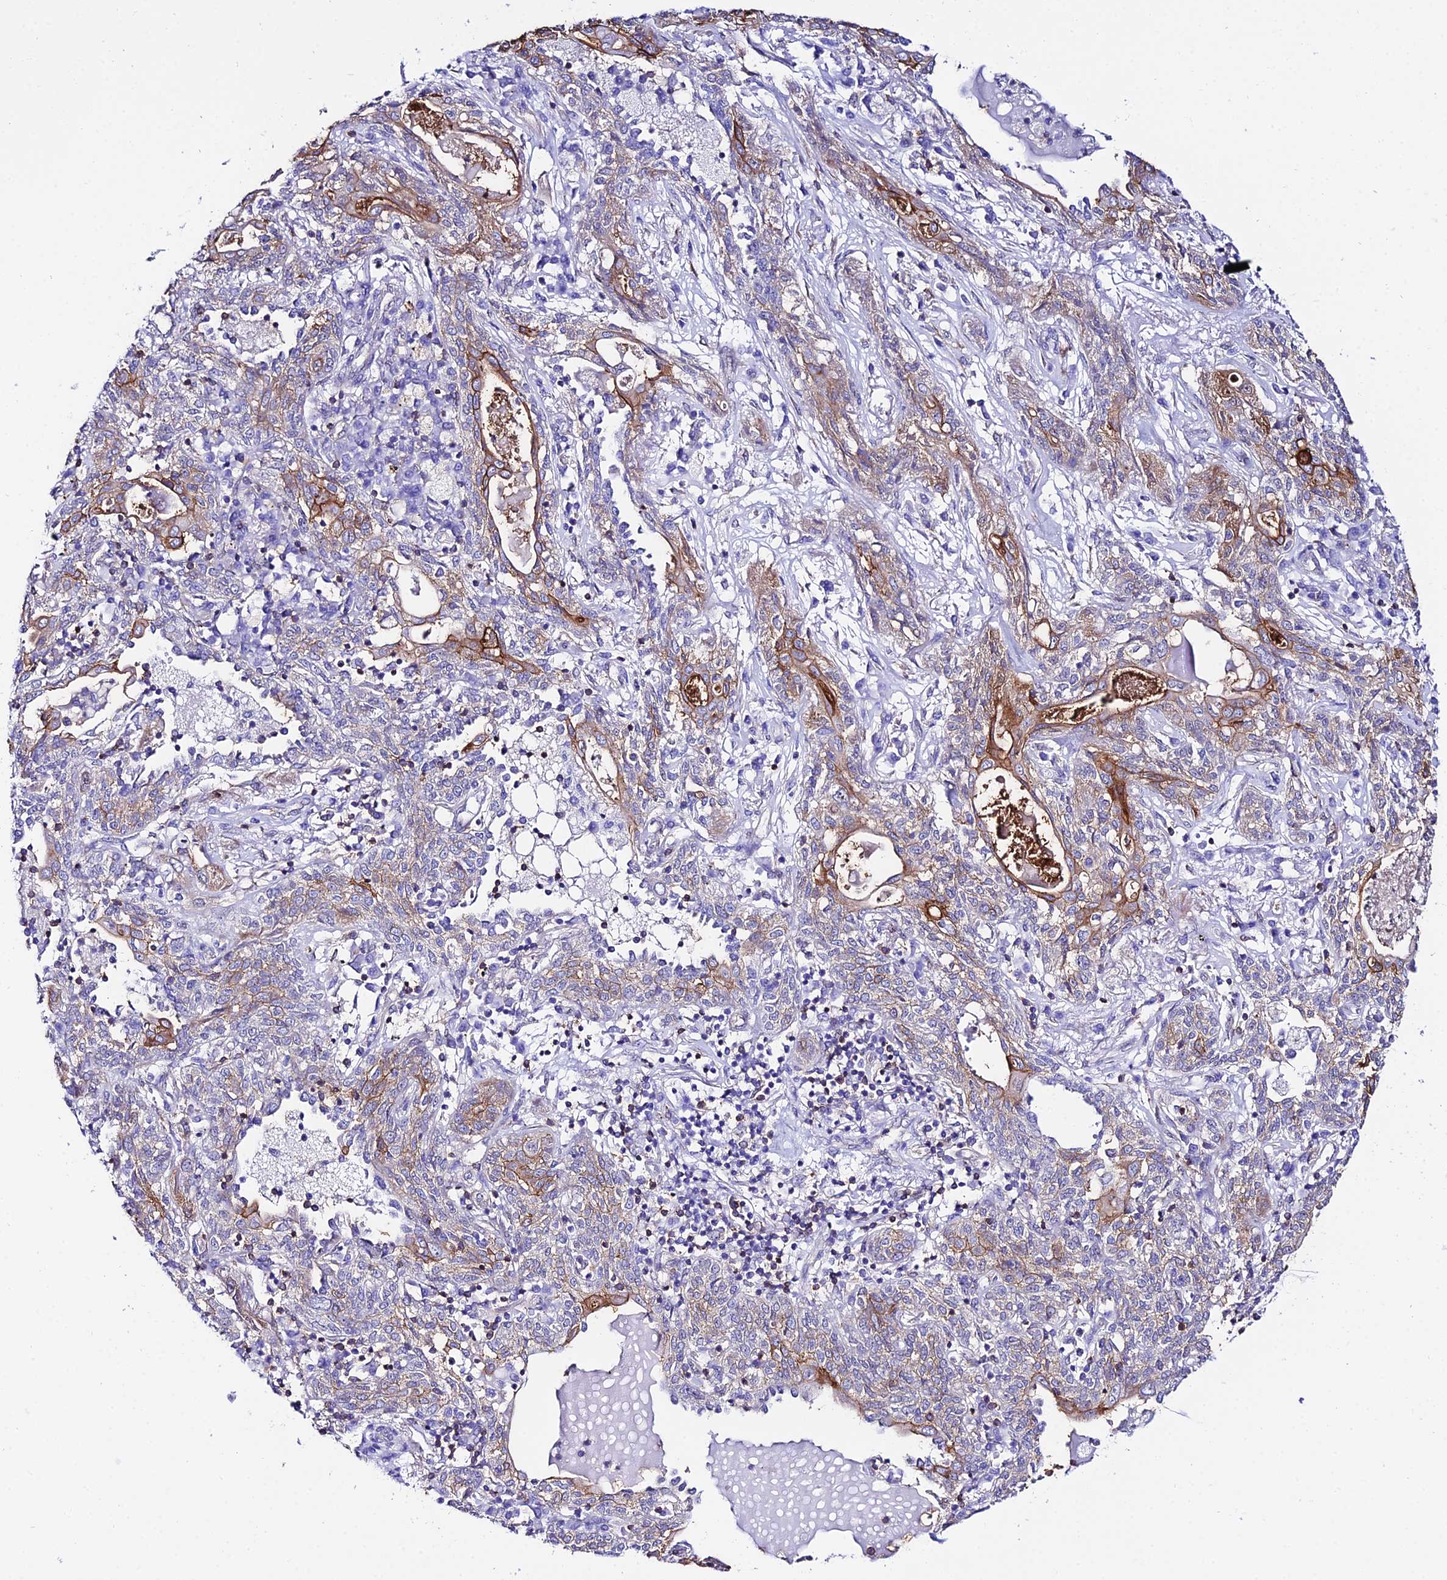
{"staining": {"intensity": "moderate", "quantity": "25%-75%", "location": "cytoplasmic/membranous"}, "tissue": "lung cancer", "cell_type": "Tumor cells", "image_type": "cancer", "snomed": [{"axis": "morphology", "description": "Squamous cell carcinoma, NOS"}, {"axis": "topography", "description": "Lung"}], "caption": "Immunohistochemistry micrograph of neoplastic tissue: lung cancer (squamous cell carcinoma) stained using immunohistochemistry displays medium levels of moderate protein expression localized specifically in the cytoplasmic/membranous of tumor cells, appearing as a cytoplasmic/membranous brown color.", "gene": "S100A16", "patient": {"sex": "female", "age": 70}}